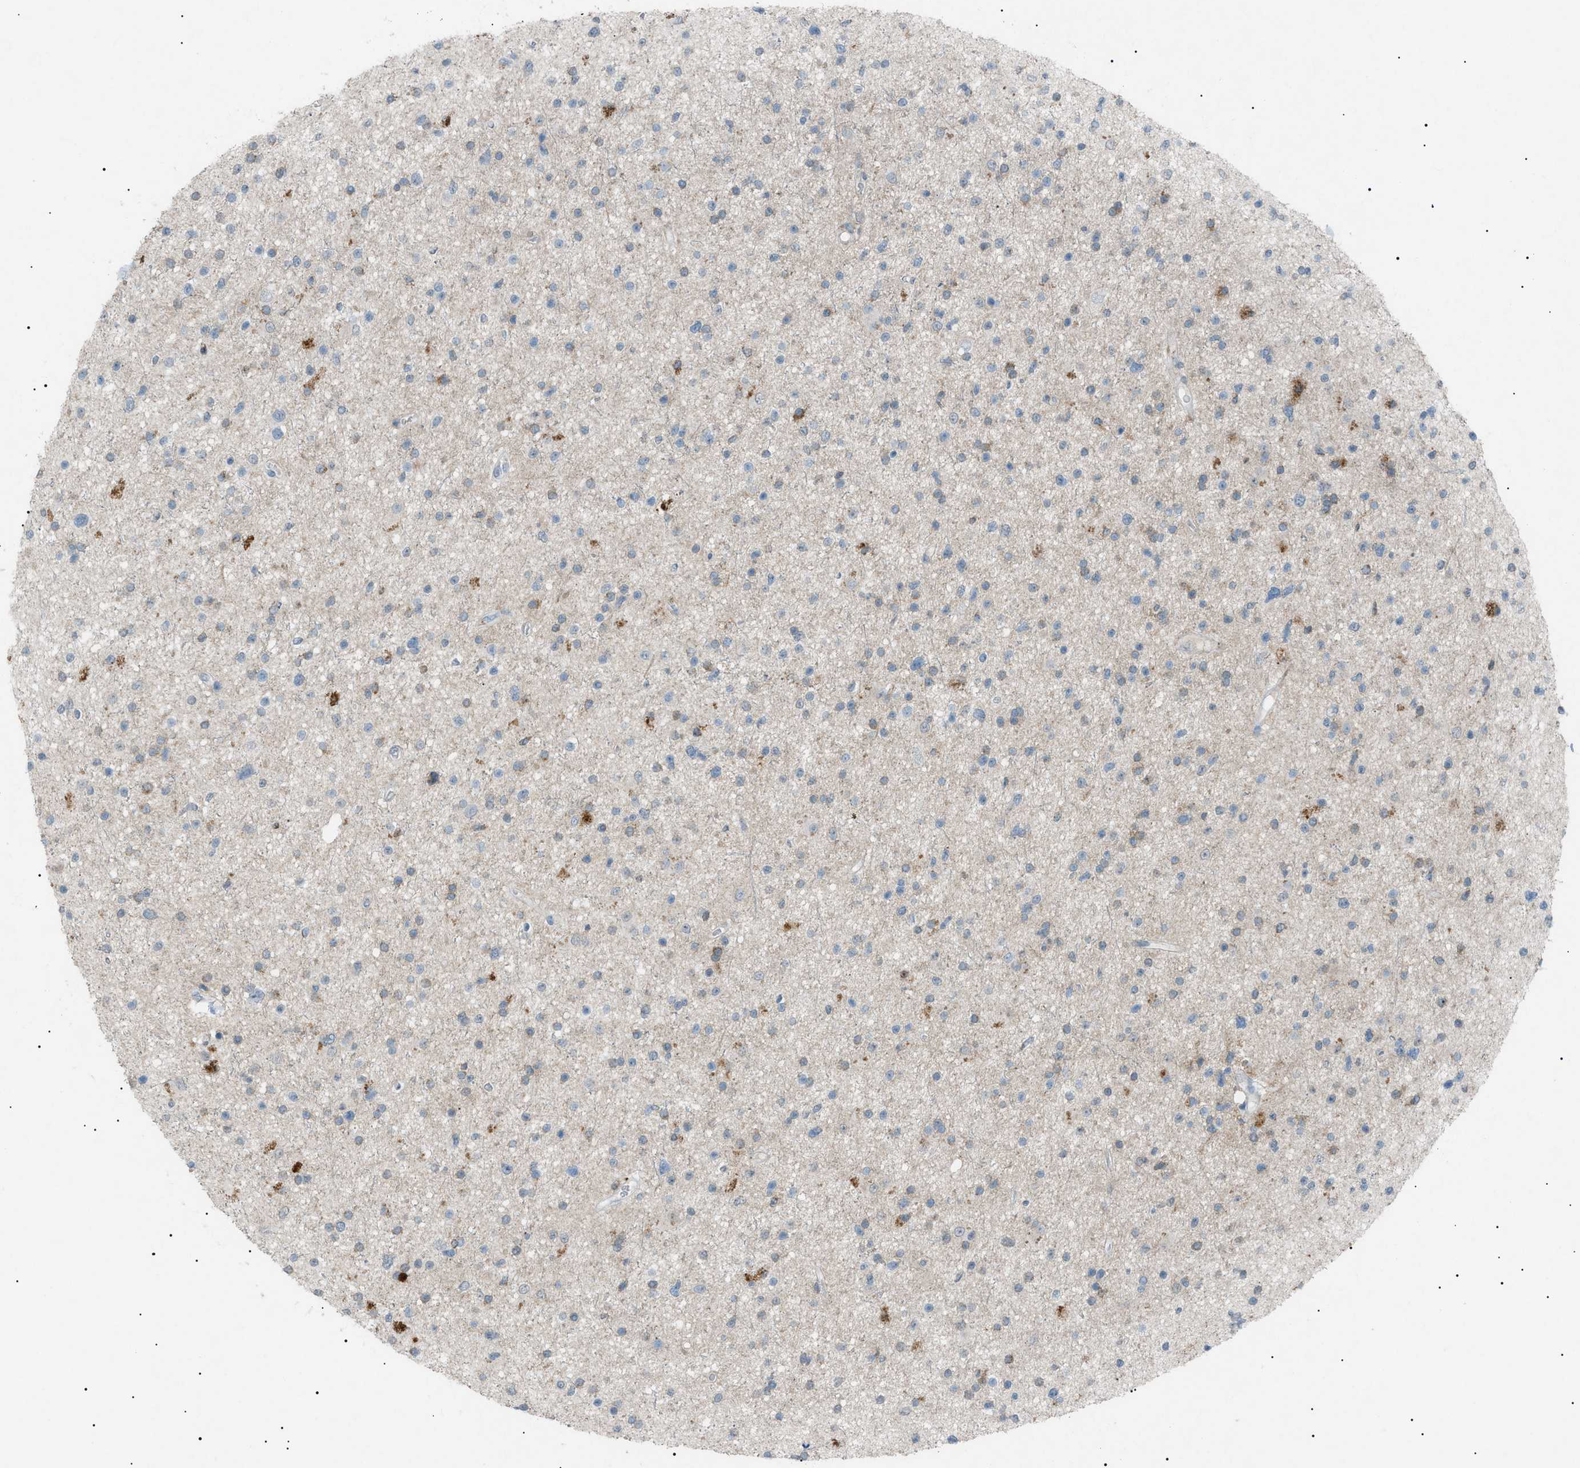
{"staining": {"intensity": "weak", "quantity": "<25%", "location": "cytoplasmic/membranous"}, "tissue": "glioma", "cell_type": "Tumor cells", "image_type": "cancer", "snomed": [{"axis": "morphology", "description": "Glioma, malignant, High grade"}, {"axis": "topography", "description": "Brain"}], "caption": "This is an immunohistochemistry image of human glioma. There is no positivity in tumor cells.", "gene": "BTK", "patient": {"sex": "male", "age": 33}}